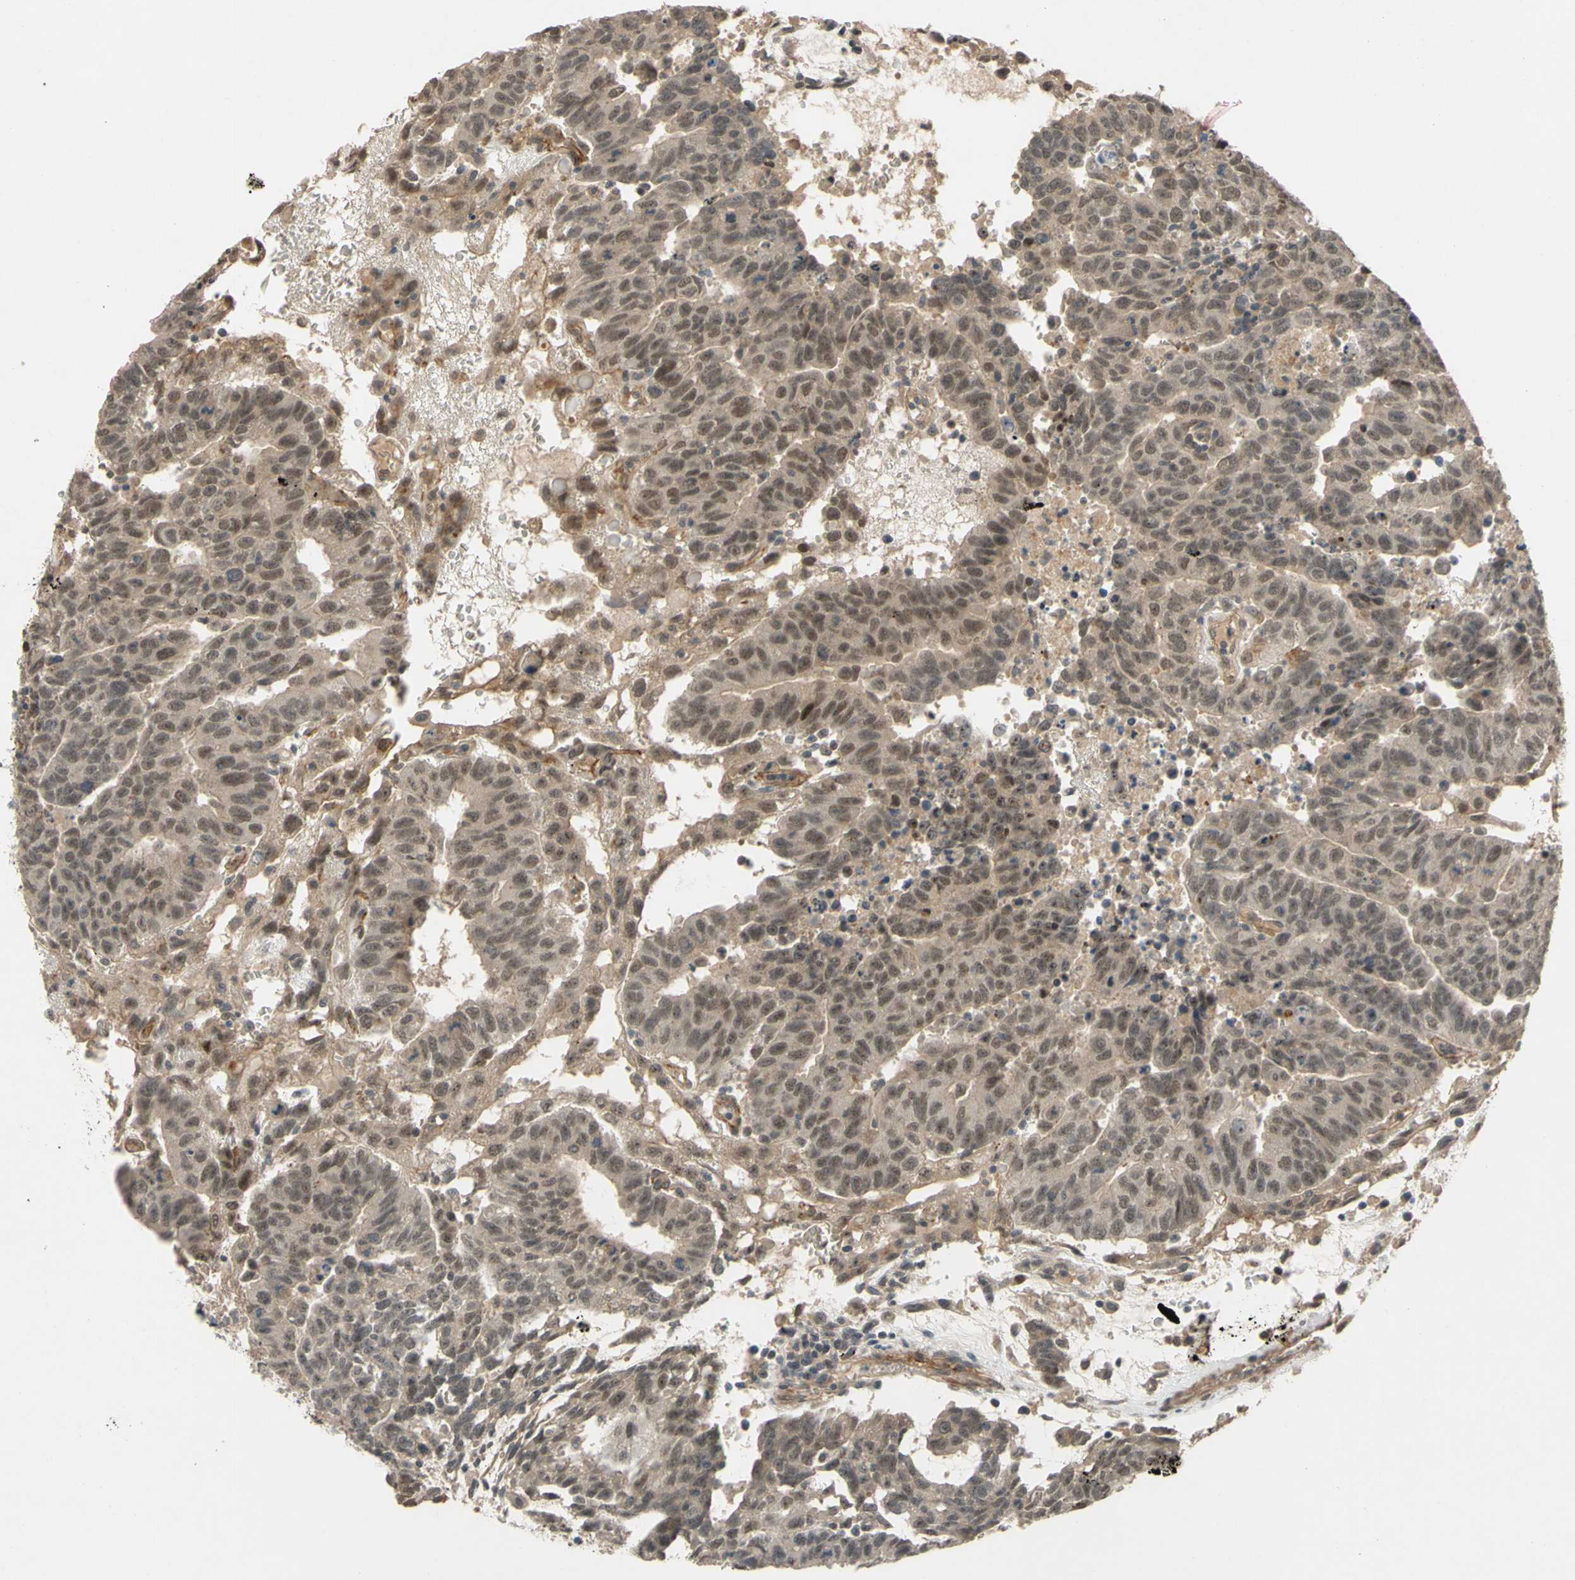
{"staining": {"intensity": "weak", "quantity": ">75%", "location": "cytoplasmic/membranous,nuclear"}, "tissue": "testis cancer", "cell_type": "Tumor cells", "image_type": "cancer", "snomed": [{"axis": "morphology", "description": "Seminoma, NOS"}, {"axis": "morphology", "description": "Carcinoma, Embryonal, NOS"}, {"axis": "topography", "description": "Testis"}], "caption": "This image exhibits testis embryonal carcinoma stained with immunohistochemistry to label a protein in brown. The cytoplasmic/membranous and nuclear of tumor cells show weak positivity for the protein. Nuclei are counter-stained blue.", "gene": "ALK", "patient": {"sex": "male", "age": 52}}